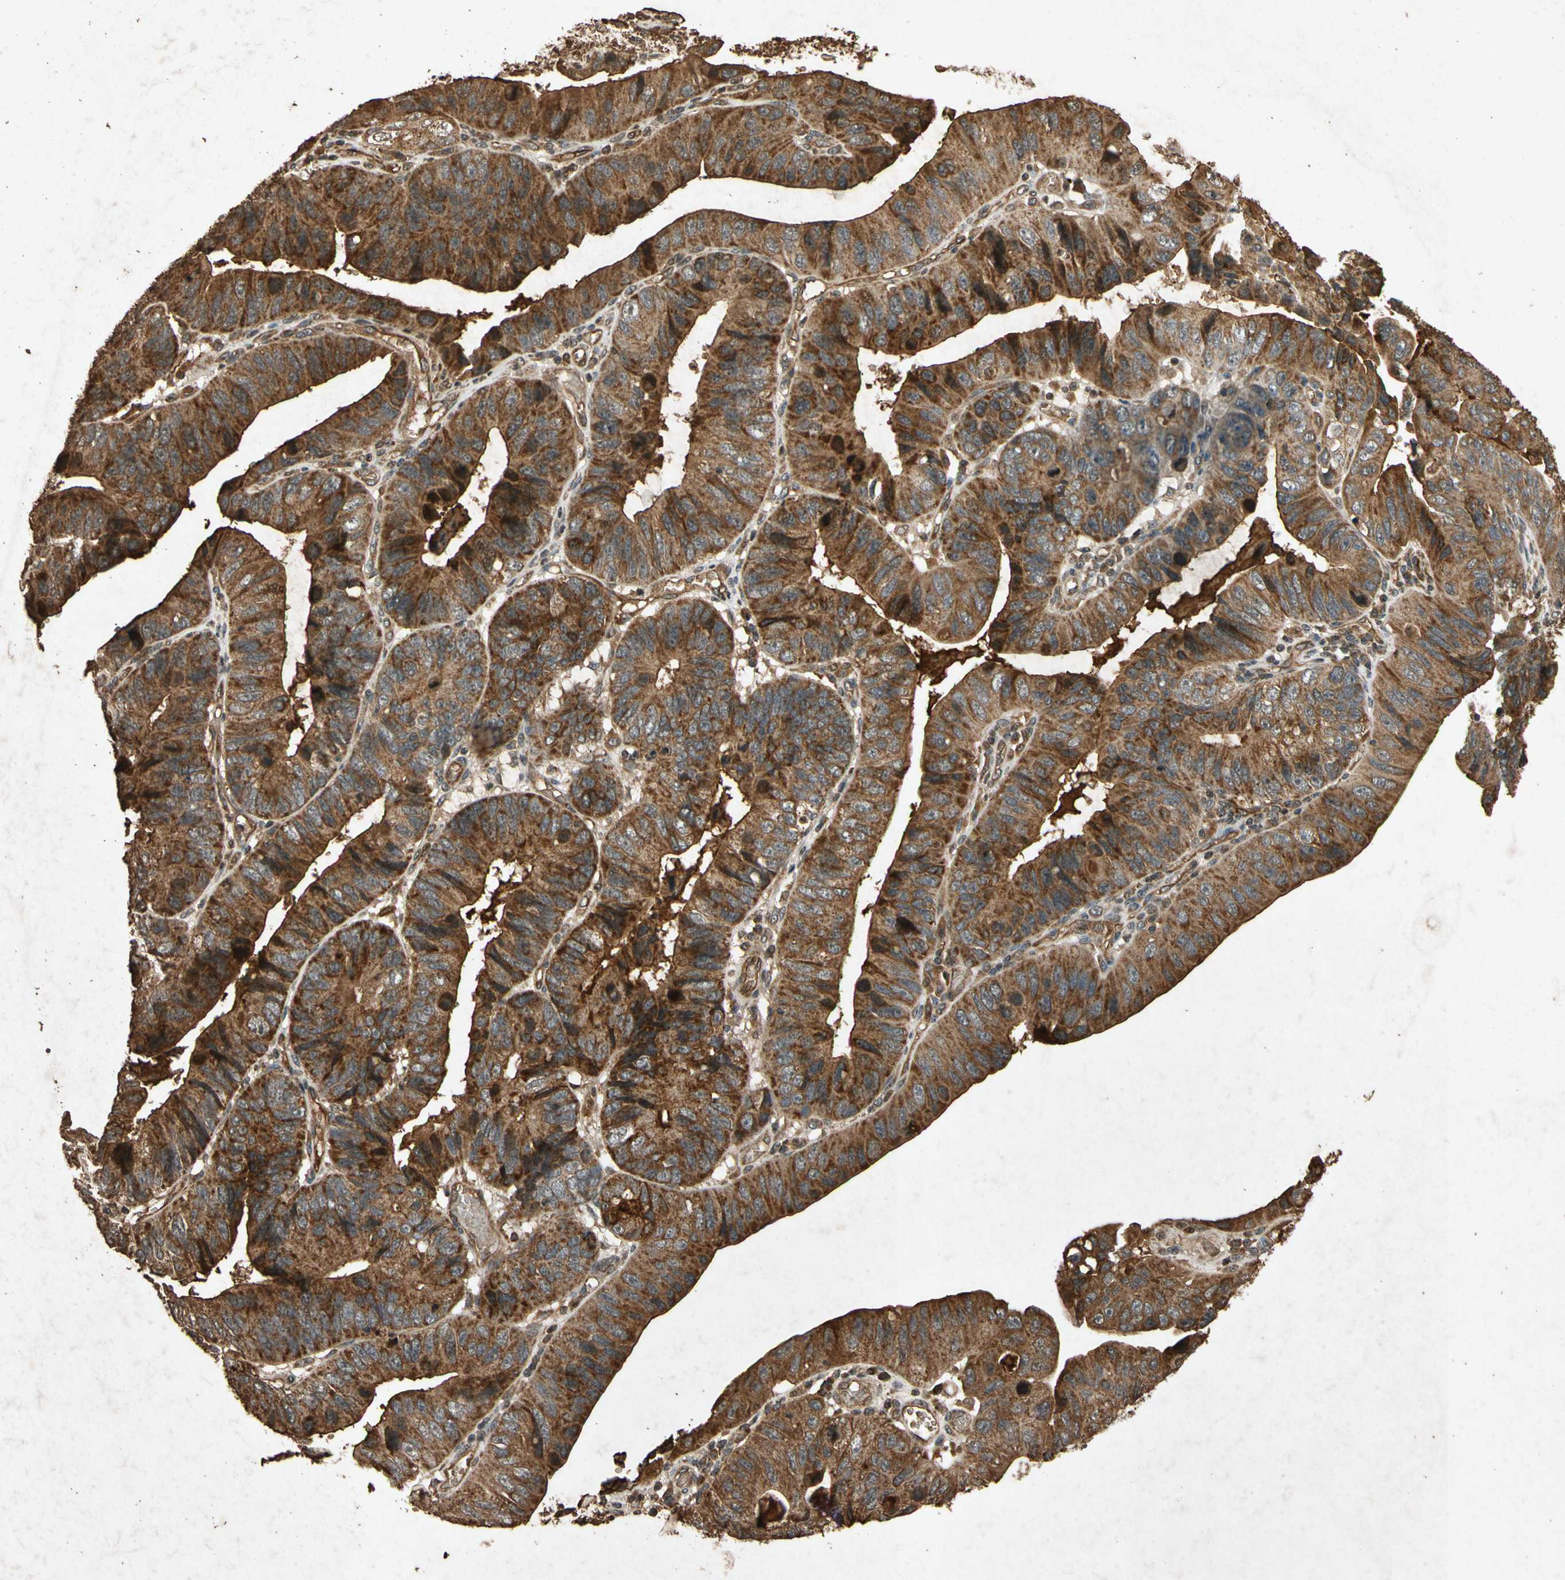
{"staining": {"intensity": "strong", "quantity": ">75%", "location": "cytoplasmic/membranous"}, "tissue": "stomach cancer", "cell_type": "Tumor cells", "image_type": "cancer", "snomed": [{"axis": "morphology", "description": "Adenocarcinoma, NOS"}, {"axis": "topography", "description": "Stomach"}], "caption": "The histopathology image displays a brown stain indicating the presence of a protein in the cytoplasmic/membranous of tumor cells in stomach cancer.", "gene": "TXN2", "patient": {"sex": "male", "age": 59}}